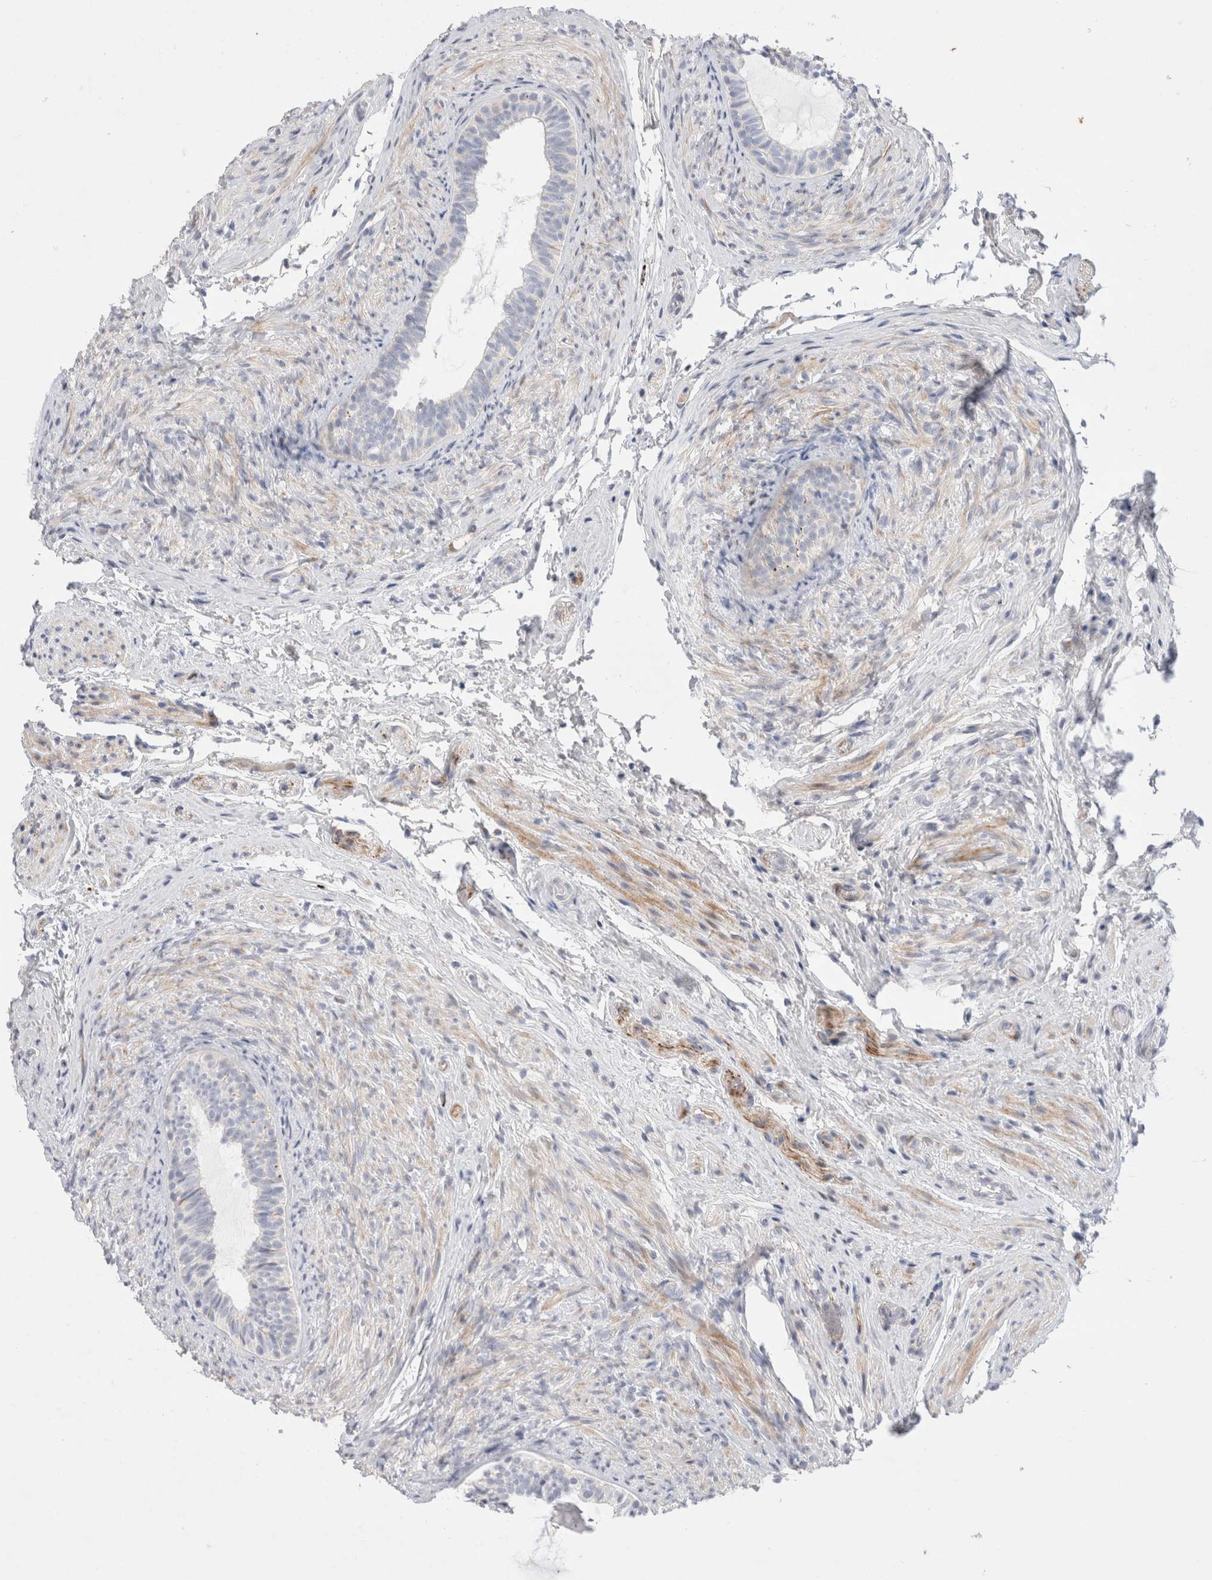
{"staining": {"intensity": "negative", "quantity": "none", "location": "none"}, "tissue": "epididymis", "cell_type": "Glandular cells", "image_type": "normal", "snomed": [{"axis": "morphology", "description": "Normal tissue, NOS"}, {"axis": "topography", "description": "Epididymis"}], "caption": "Immunohistochemistry (IHC) photomicrograph of normal epididymis: epididymis stained with DAB (3,3'-diaminobenzidine) exhibits no significant protein positivity in glandular cells.", "gene": "ECHDC2", "patient": {"sex": "male", "age": 5}}